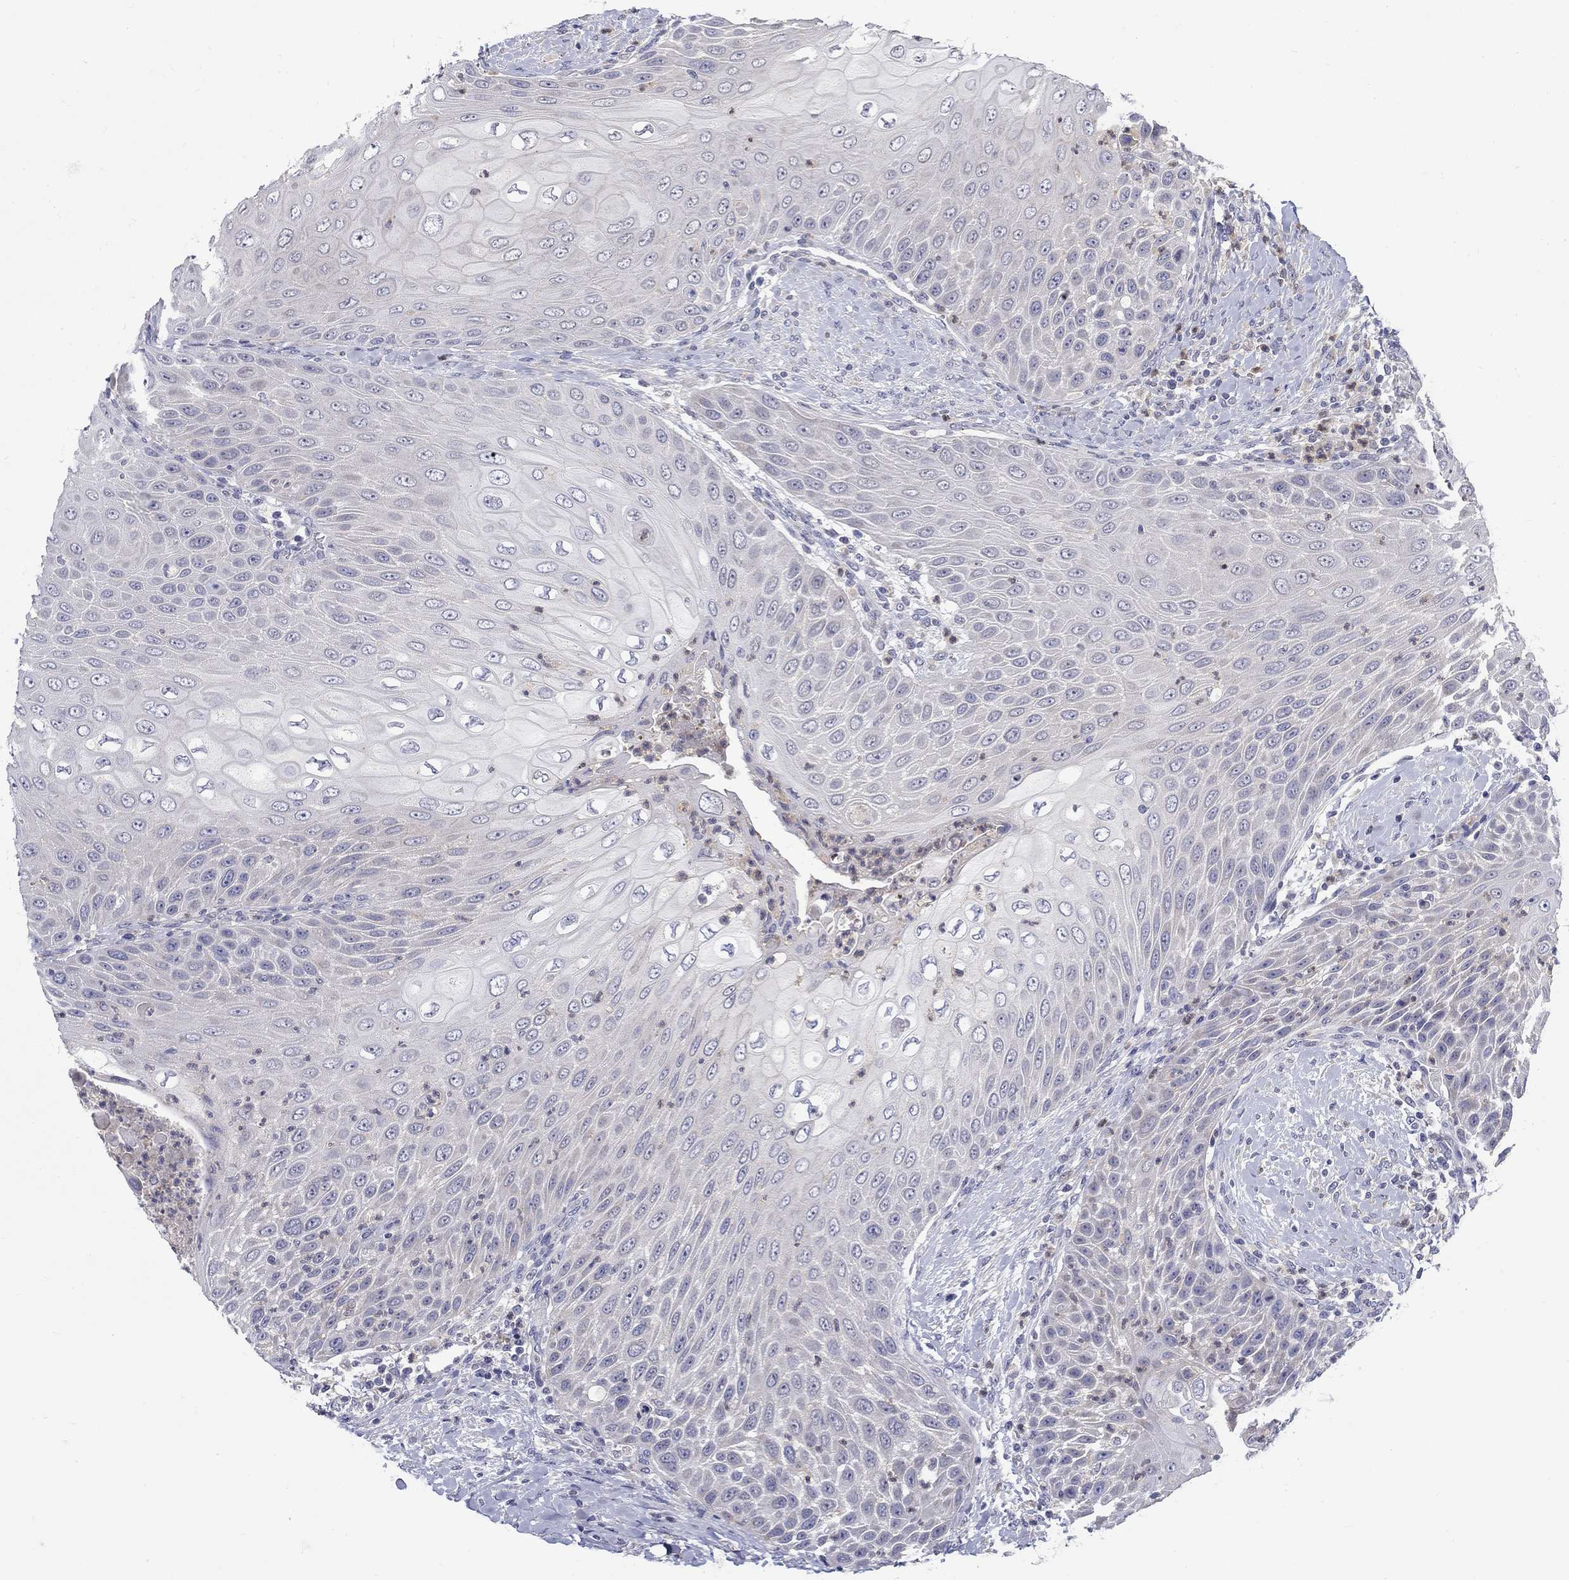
{"staining": {"intensity": "negative", "quantity": "none", "location": "none"}, "tissue": "head and neck cancer", "cell_type": "Tumor cells", "image_type": "cancer", "snomed": [{"axis": "morphology", "description": "Squamous cell carcinoma, NOS"}, {"axis": "topography", "description": "Head-Neck"}], "caption": "This is an immunohistochemistry (IHC) photomicrograph of head and neck cancer. There is no positivity in tumor cells.", "gene": "ABCA4", "patient": {"sex": "male", "age": 69}}